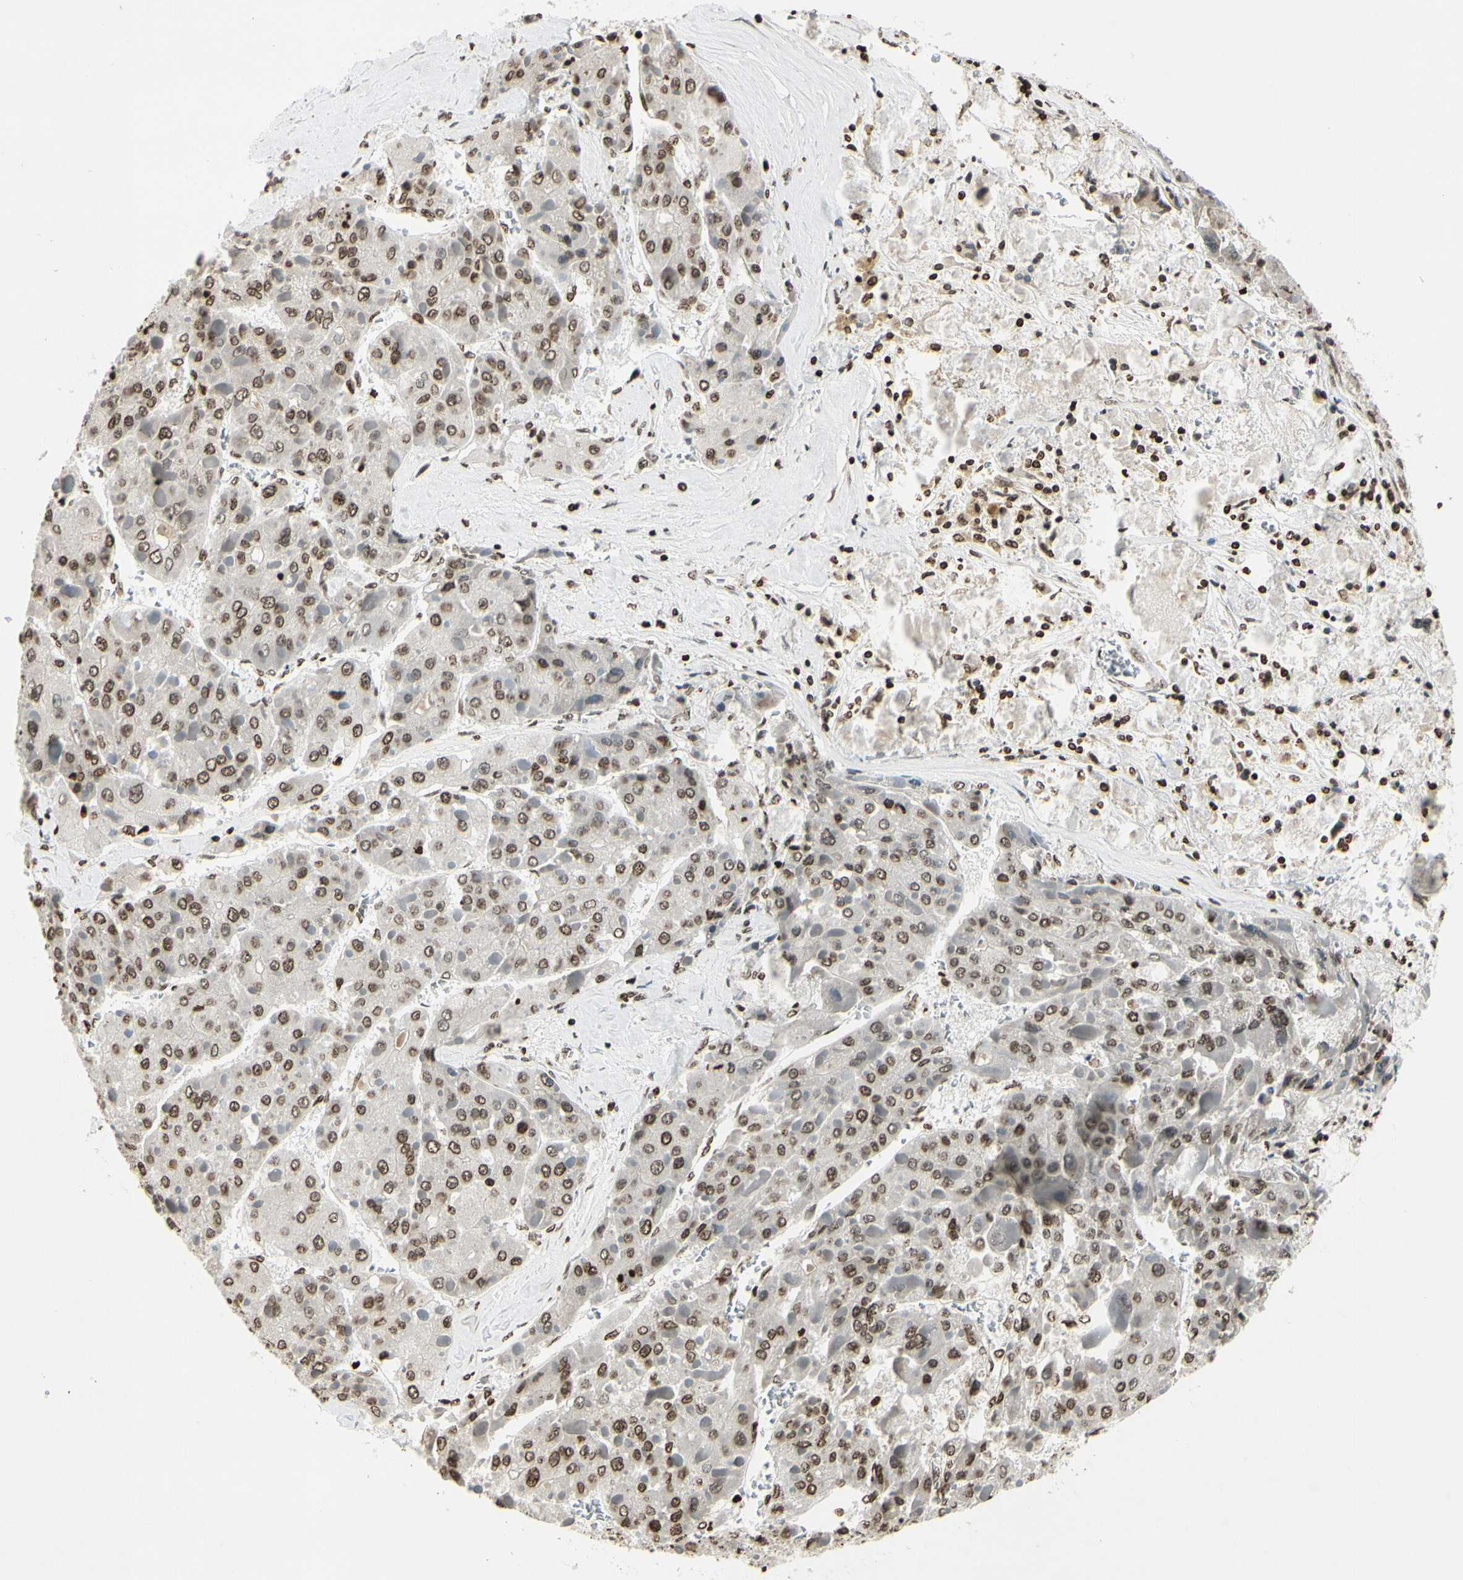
{"staining": {"intensity": "moderate", "quantity": "25%-75%", "location": "cytoplasmic/membranous,nuclear"}, "tissue": "liver cancer", "cell_type": "Tumor cells", "image_type": "cancer", "snomed": [{"axis": "morphology", "description": "Carcinoma, Hepatocellular, NOS"}, {"axis": "topography", "description": "Liver"}], "caption": "A histopathology image of human liver hepatocellular carcinoma stained for a protein displays moderate cytoplasmic/membranous and nuclear brown staining in tumor cells.", "gene": "RORA", "patient": {"sex": "female", "age": 73}}